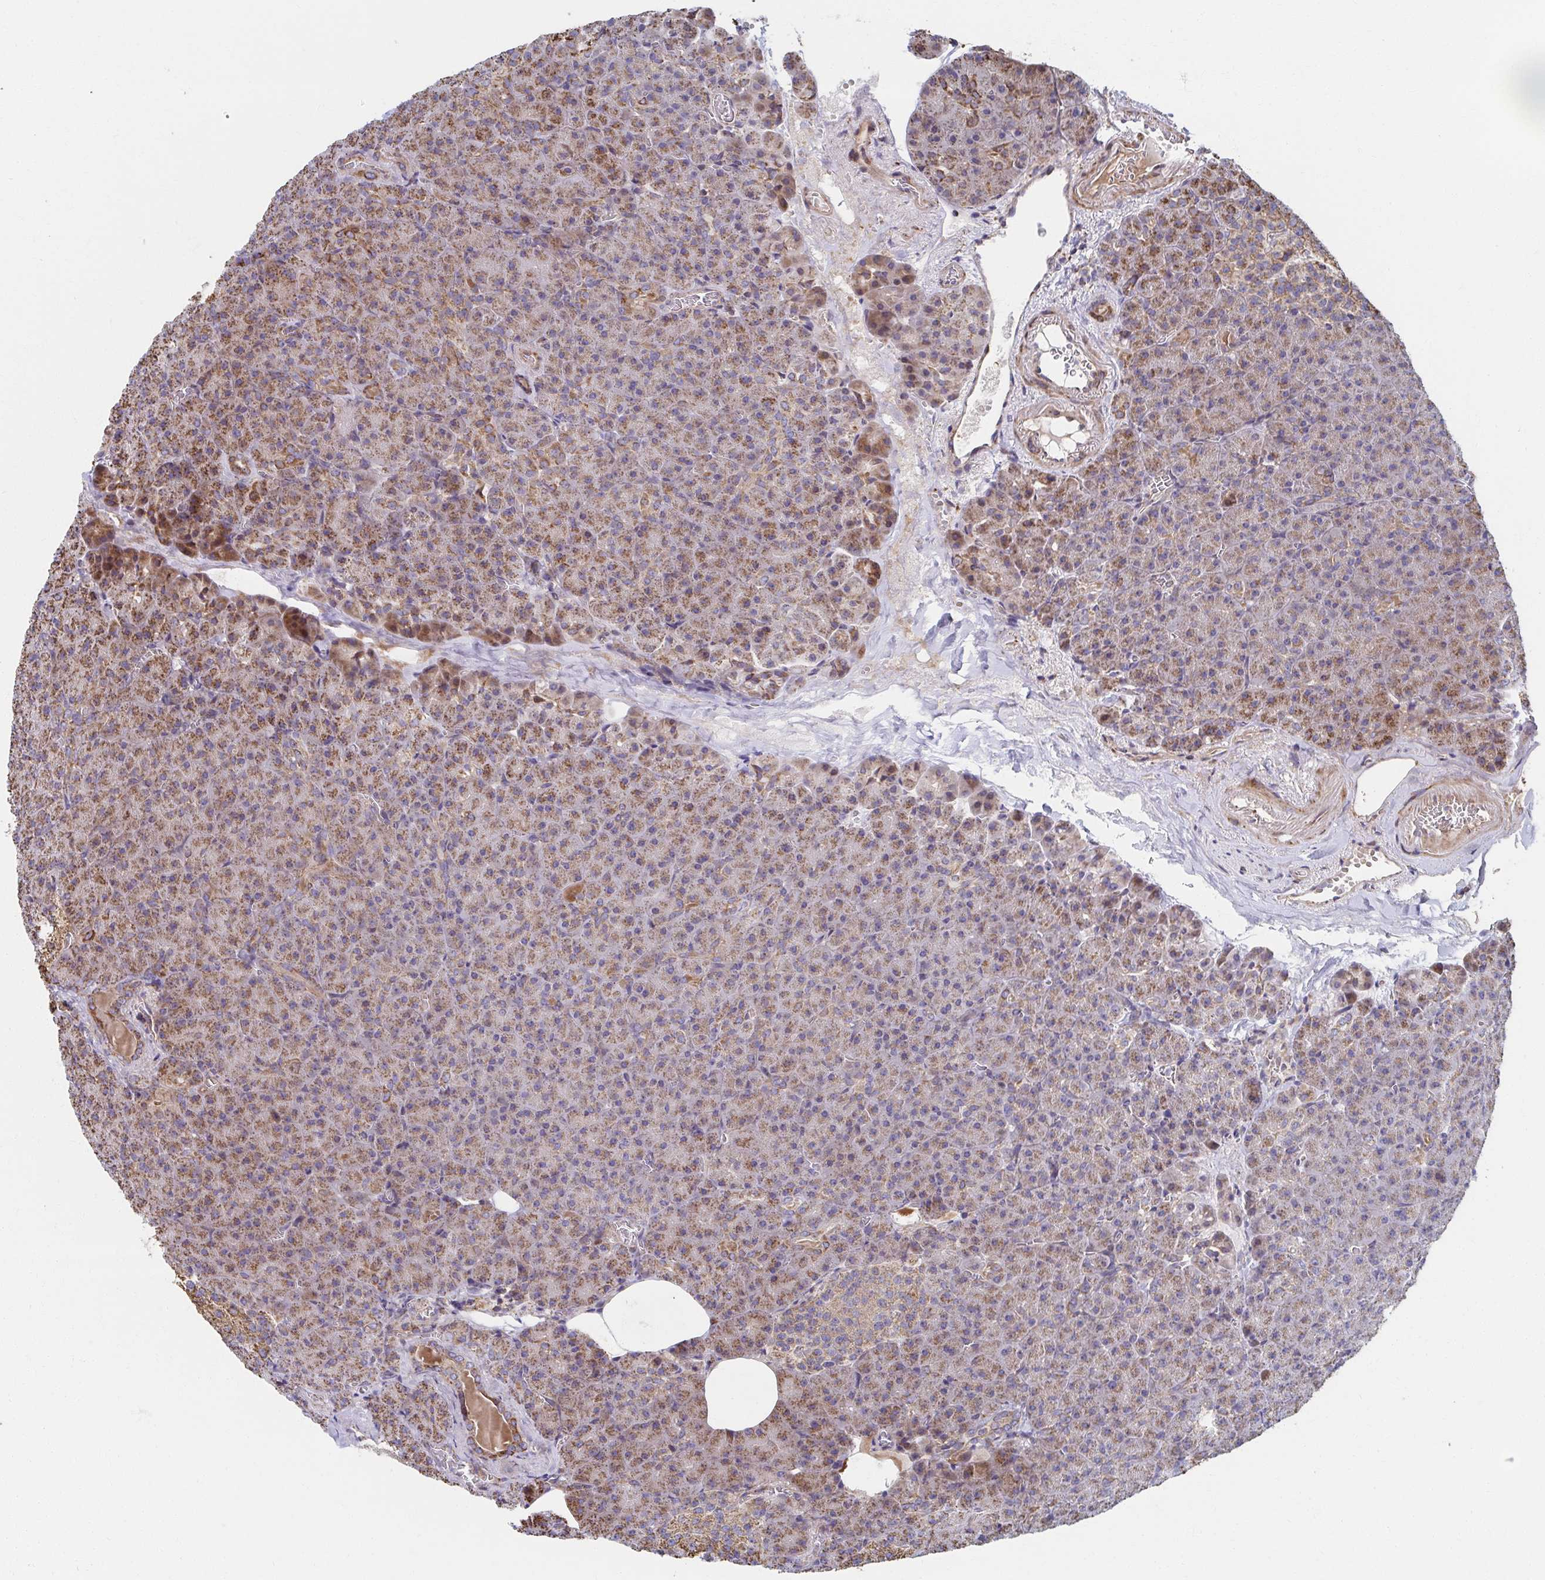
{"staining": {"intensity": "moderate", "quantity": ">75%", "location": "cytoplasmic/membranous"}, "tissue": "pancreas", "cell_type": "Exocrine glandular cells", "image_type": "normal", "snomed": [{"axis": "morphology", "description": "Normal tissue, NOS"}, {"axis": "topography", "description": "Pancreas"}], "caption": "IHC histopathology image of benign pancreas stained for a protein (brown), which shows medium levels of moderate cytoplasmic/membranous positivity in approximately >75% of exocrine glandular cells.", "gene": "SAT1", "patient": {"sex": "female", "age": 74}}